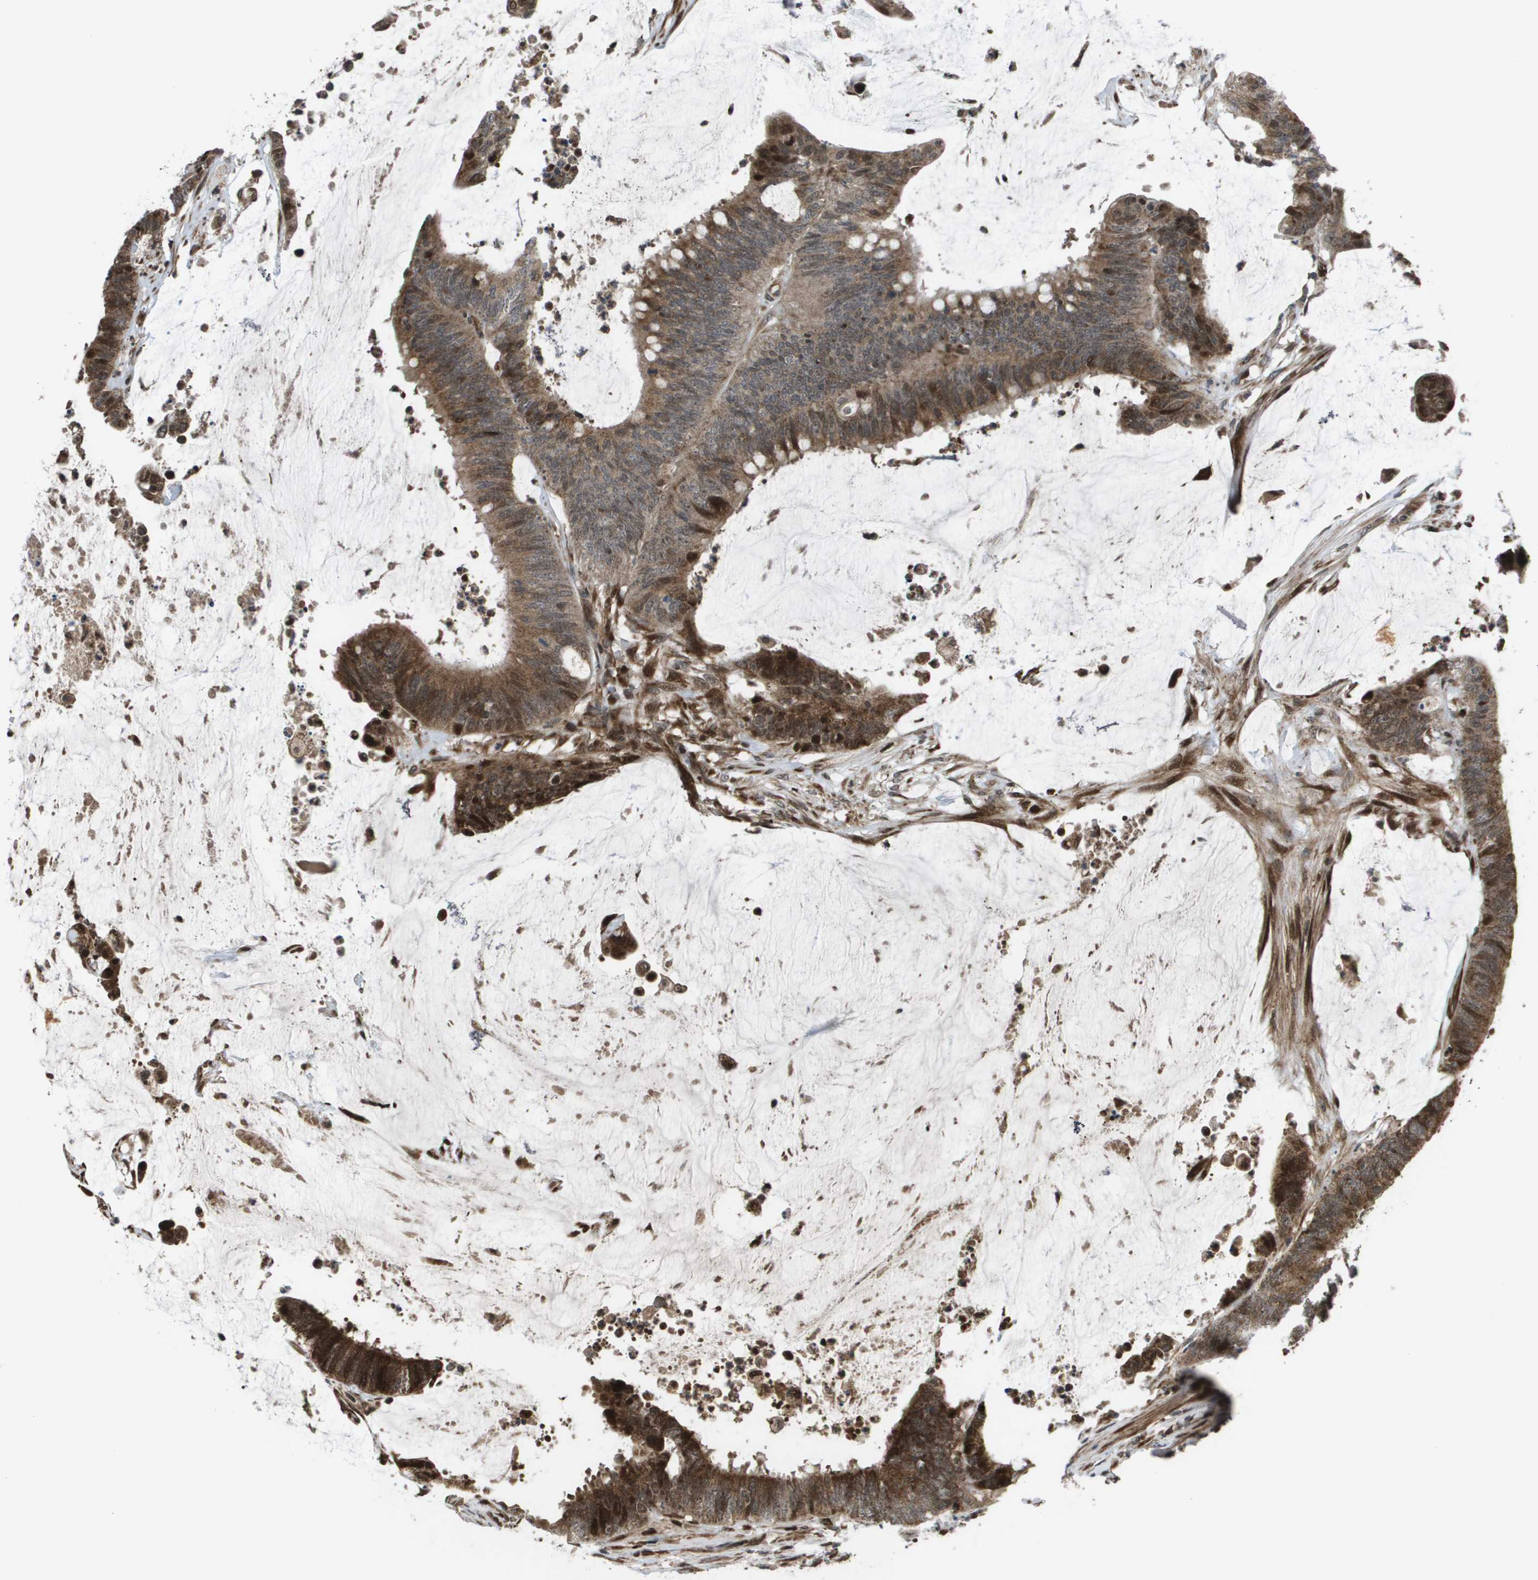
{"staining": {"intensity": "strong", "quantity": ">75%", "location": "cytoplasmic/membranous"}, "tissue": "colorectal cancer", "cell_type": "Tumor cells", "image_type": "cancer", "snomed": [{"axis": "morphology", "description": "Adenocarcinoma, NOS"}, {"axis": "topography", "description": "Rectum"}], "caption": "IHC photomicrograph of human colorectal adenocarcinoma stained for a protein (brown), which shows high levels of strong cytoplasmic/membranous expression in about >75% of tumor cells.", "gene": "AXIN2", "patient": {"sex": "female", "age": 66}}